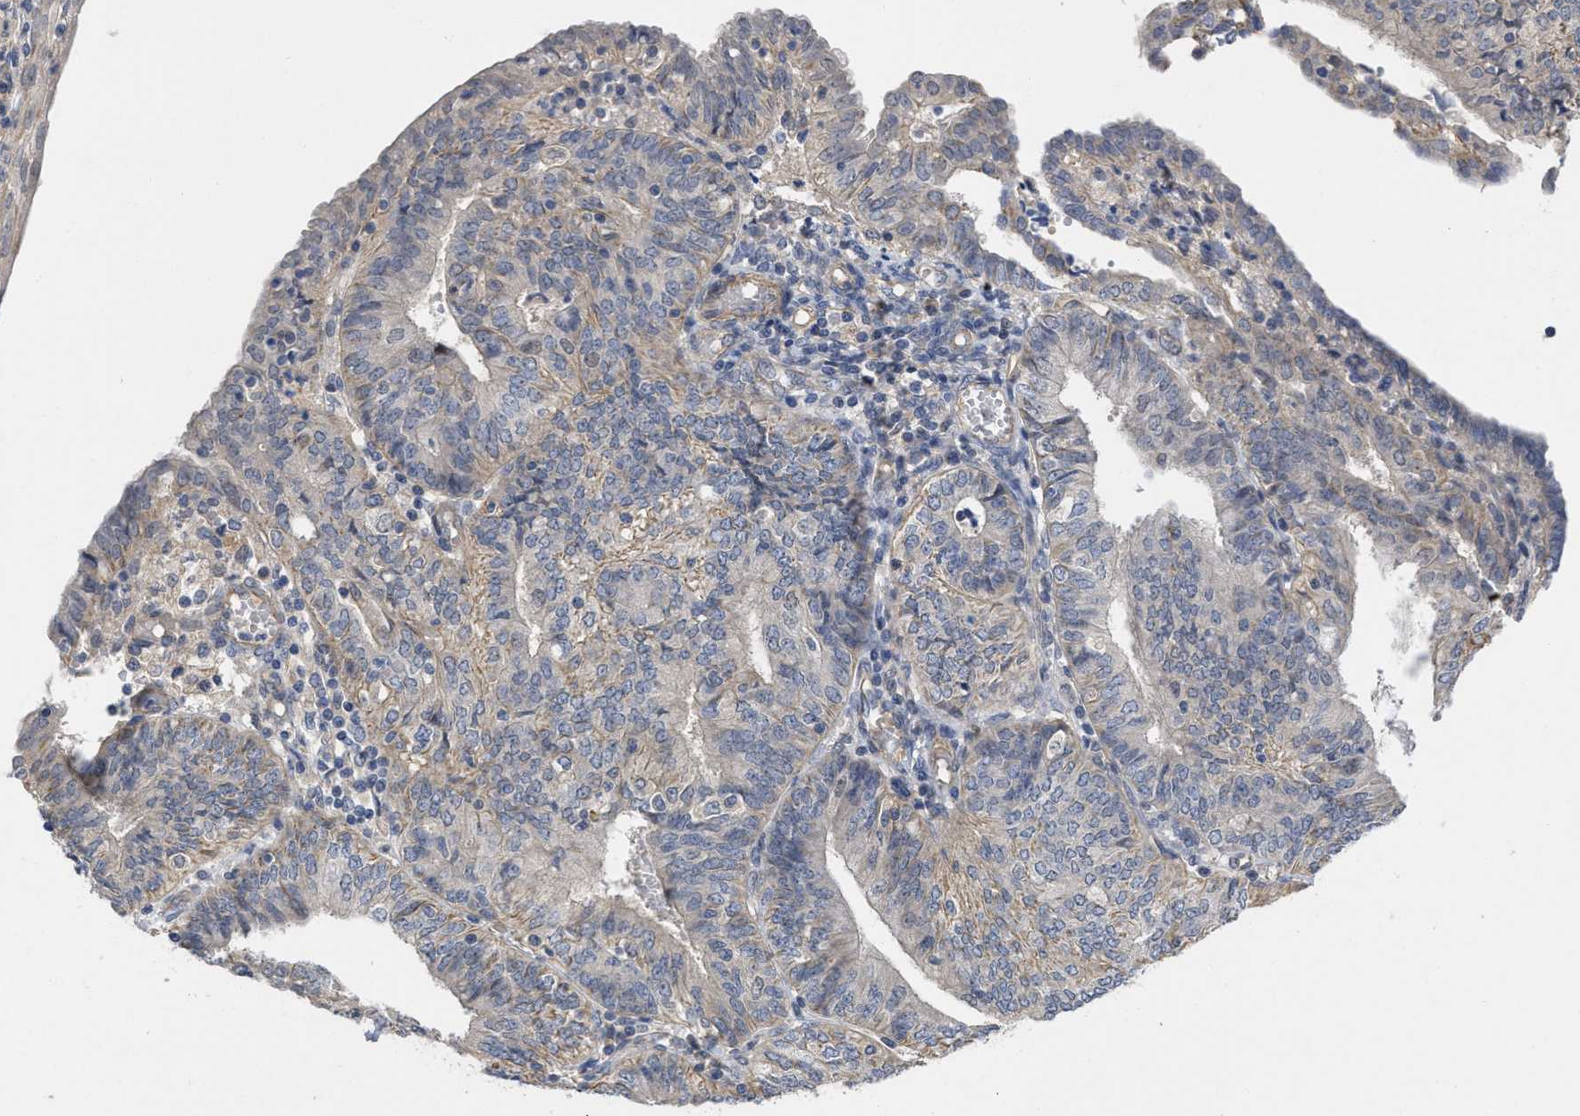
{"staining": {"intensity": "negative", "quantity": "none", "location": "none"}, "tissue": "endometrial cancer", "cell_type": "Tumor cells", "image_type": "cancer", "snomed": [{"axis": "morphology", "description": "Adenocarcinoma, NOS"}, {"axis": "topography", "description": "Endometrium"}], "caption": "A histopathology image of endometrial adenocarcinoma stained for a protein exhibits no brown staining in tumor cells.", "gene": "ARHGEF26", "patient": {"sex": "female", "age": 58}}